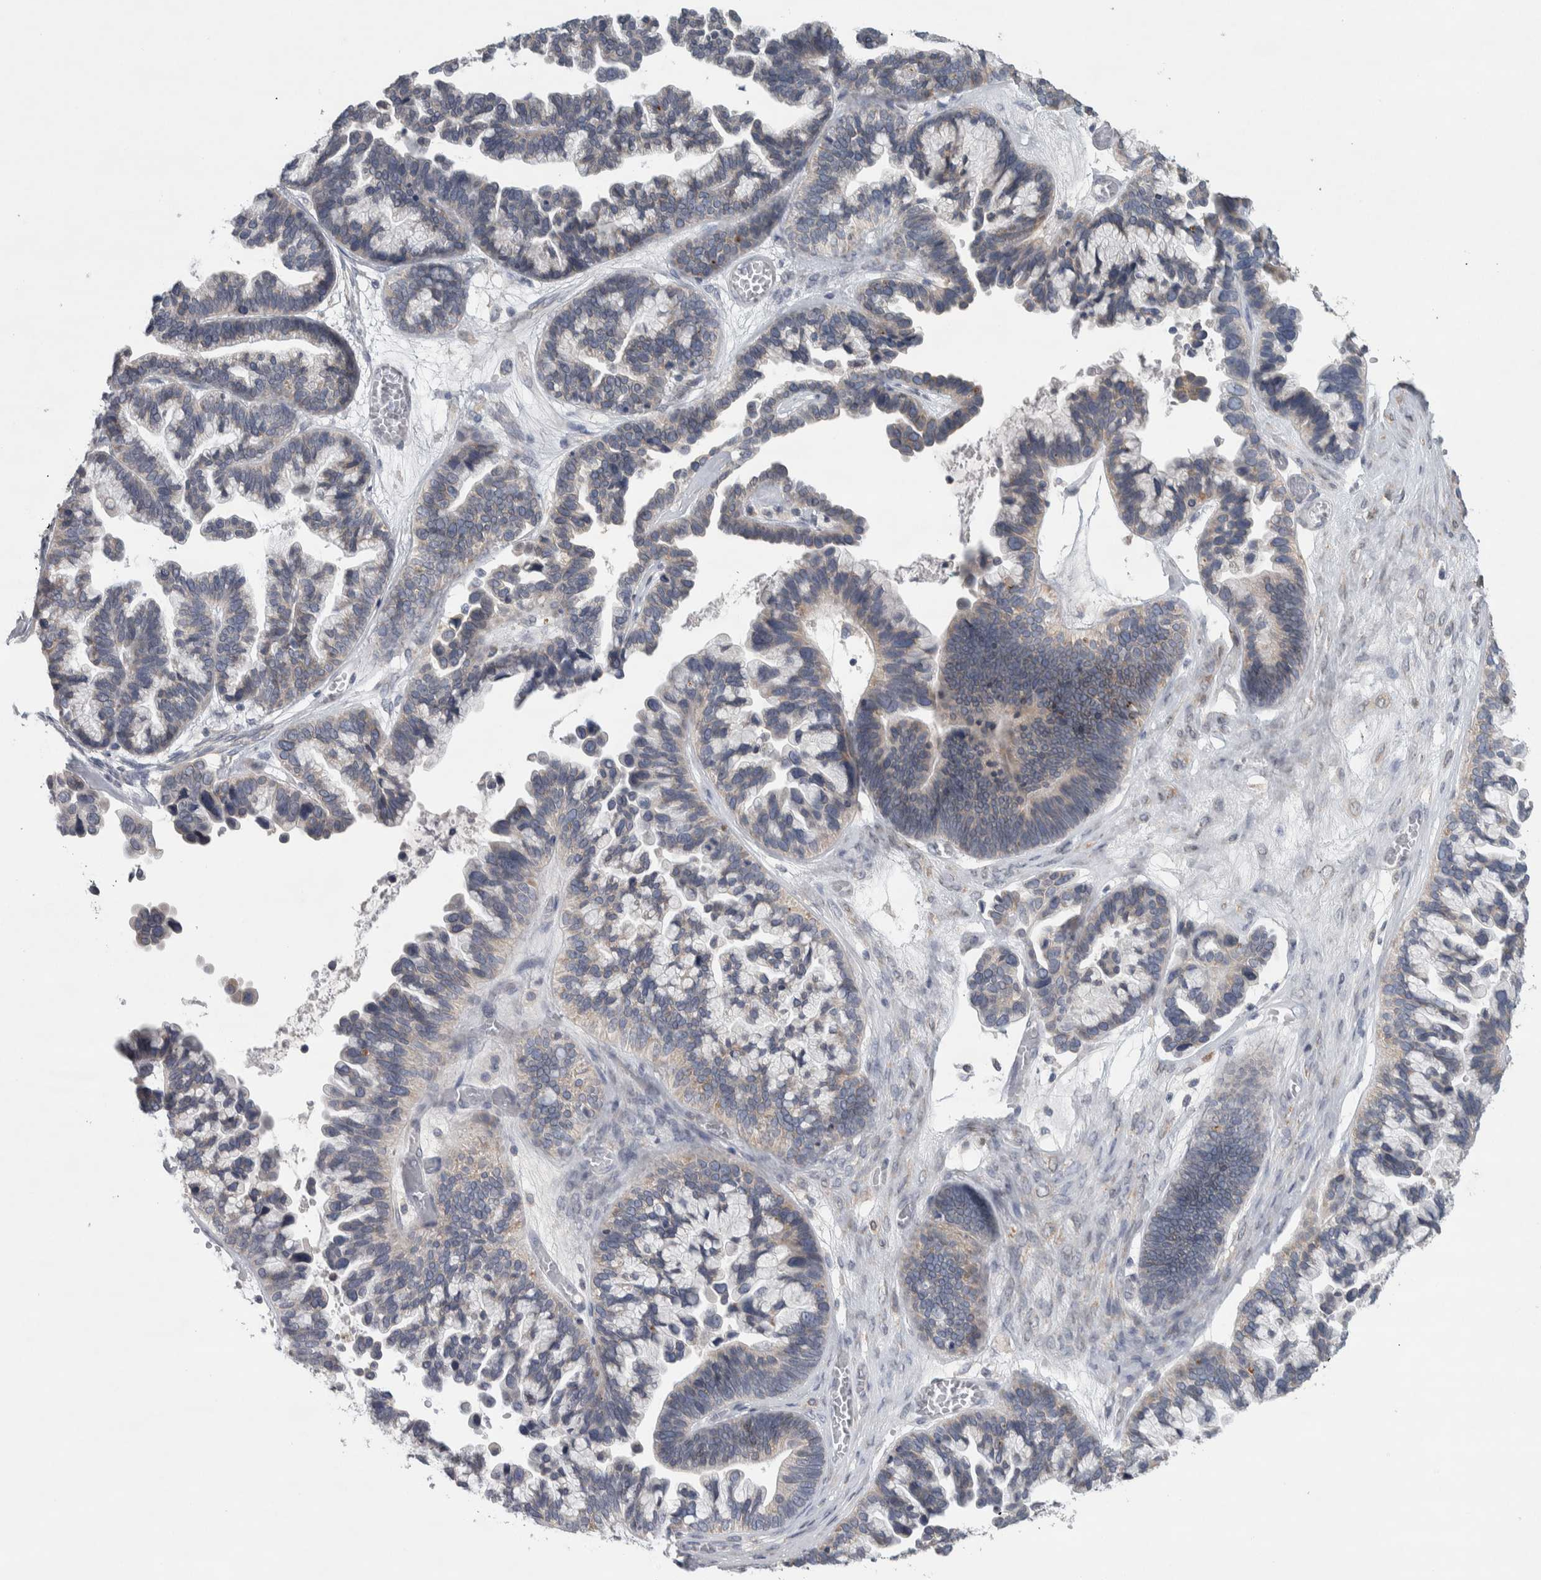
{"staining": {"intensity": "weak", "quantity": "<25%", "location": "cytoplasmic/membranous"}, "tissue": "ovarian cancer", "cell_type": "Tumor cells", "image_type": "cancer", "snomed": [{"axis": "morphology", "description": "Cystadenocarcinoma, serous, NOS"}, {"axis": "topography", "description": "Ovary"}], "caption": "High magnification brightfield microscopy of ovarian cancer (serous cystadenocarcinoma) stained with DAB (brown) and counterstained with hematoxylin (blue): tumor cells show no significant positivity.", "gene": "SIGMAR1", "patient": {"sex": "female", "age": 56}}